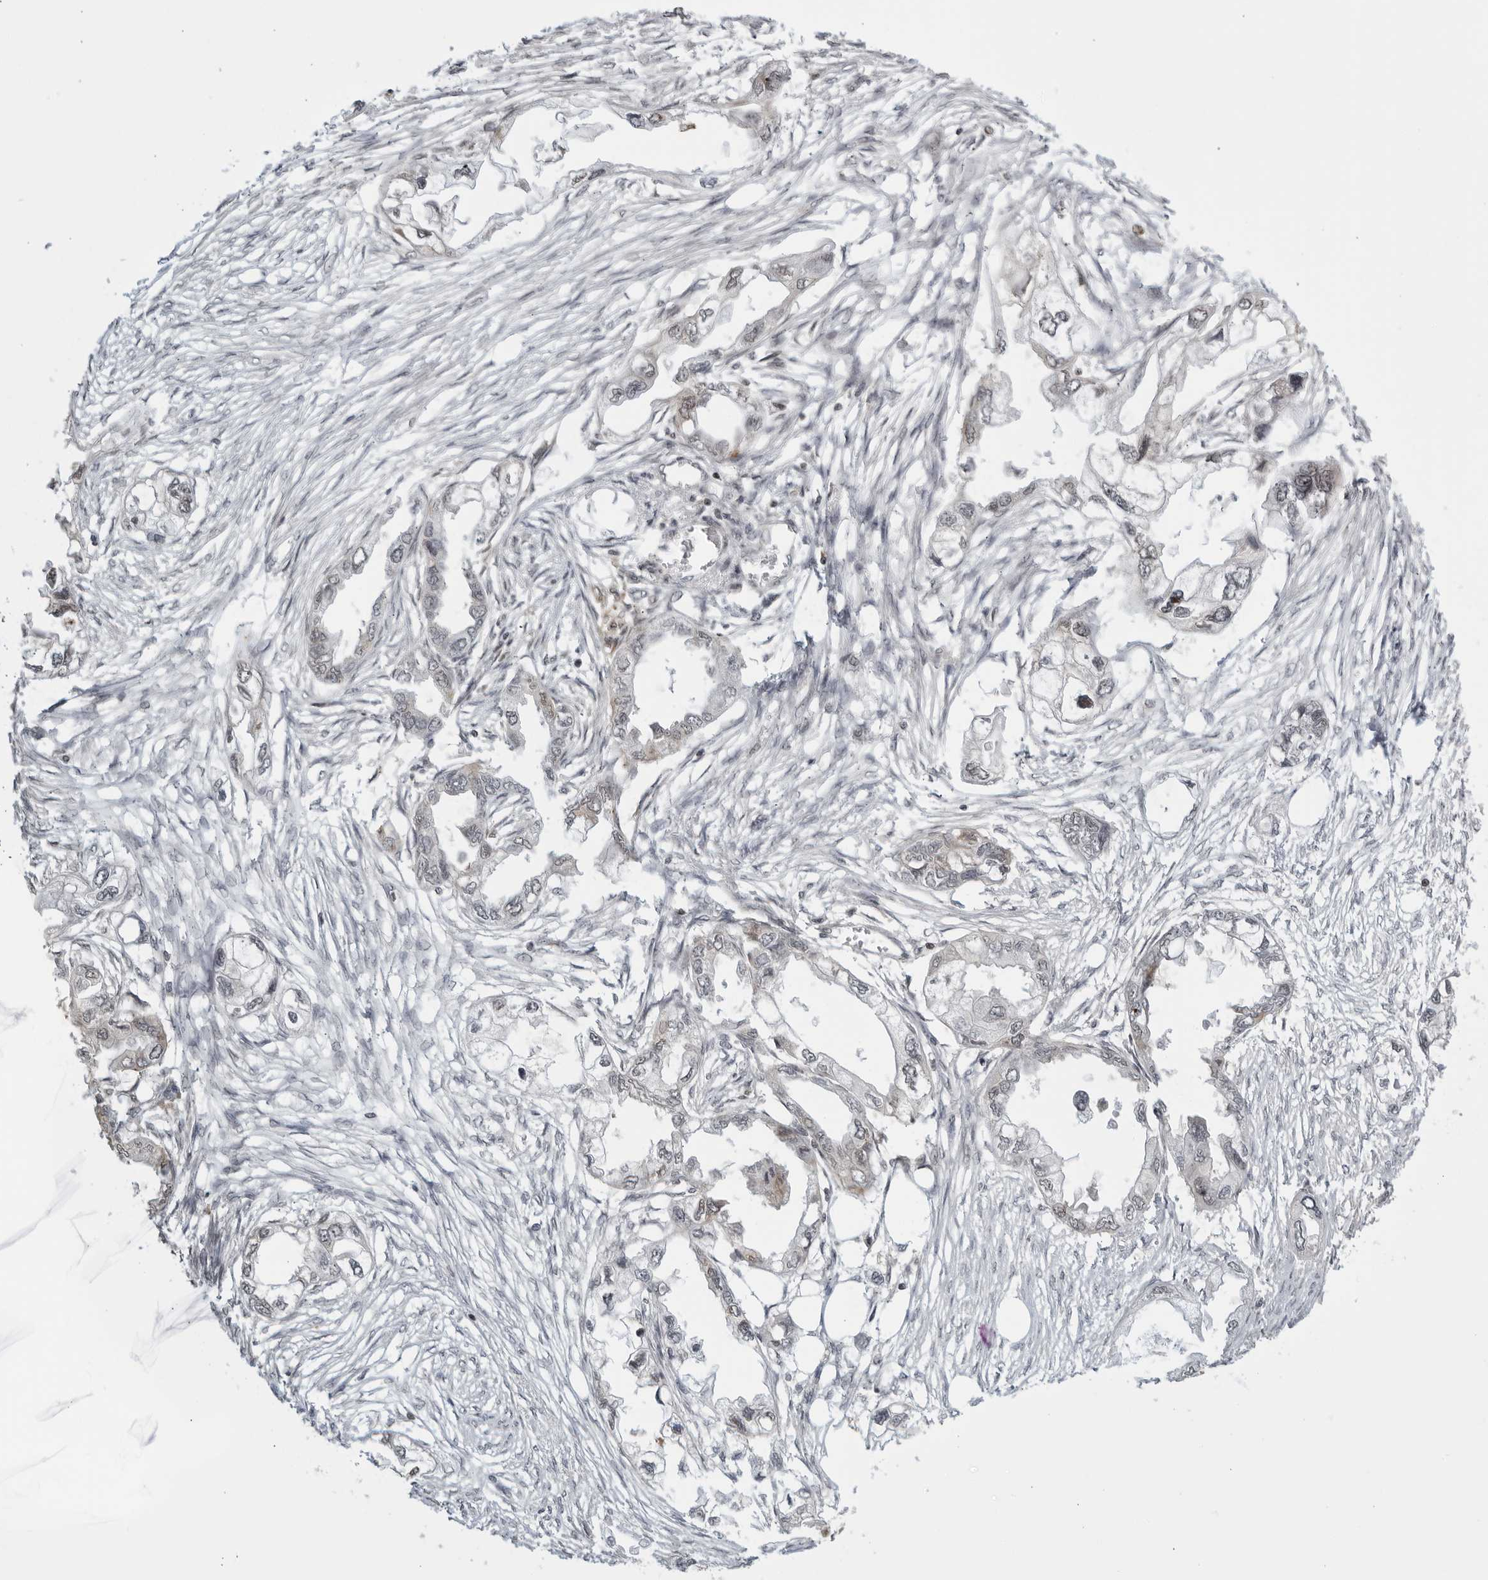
{"staining": {"intensity": "negative", "quantity": "none", "location": "none"}, "tissue": "endometrial cancer", "cell_type": "Tumor cells", "image_type": "cancer", "snomed": [{"axis": "morphology", "description": "Adenocarcinoma, NOS"}, {"axis": "morphology", "description": "Adenocarcinoma, metastatic, NOS"}, {"axis": "topography", "description": "Adipose tissue"}, {"axis": "topography", "description": "Endometrium"}], "caption": "Endometrial adenocarcinoma was stained to show a protein in brown. There is no significant positivity in tumor cells.", "gene": "TCF21", "patient": {"sex": "female", "age": 67}}